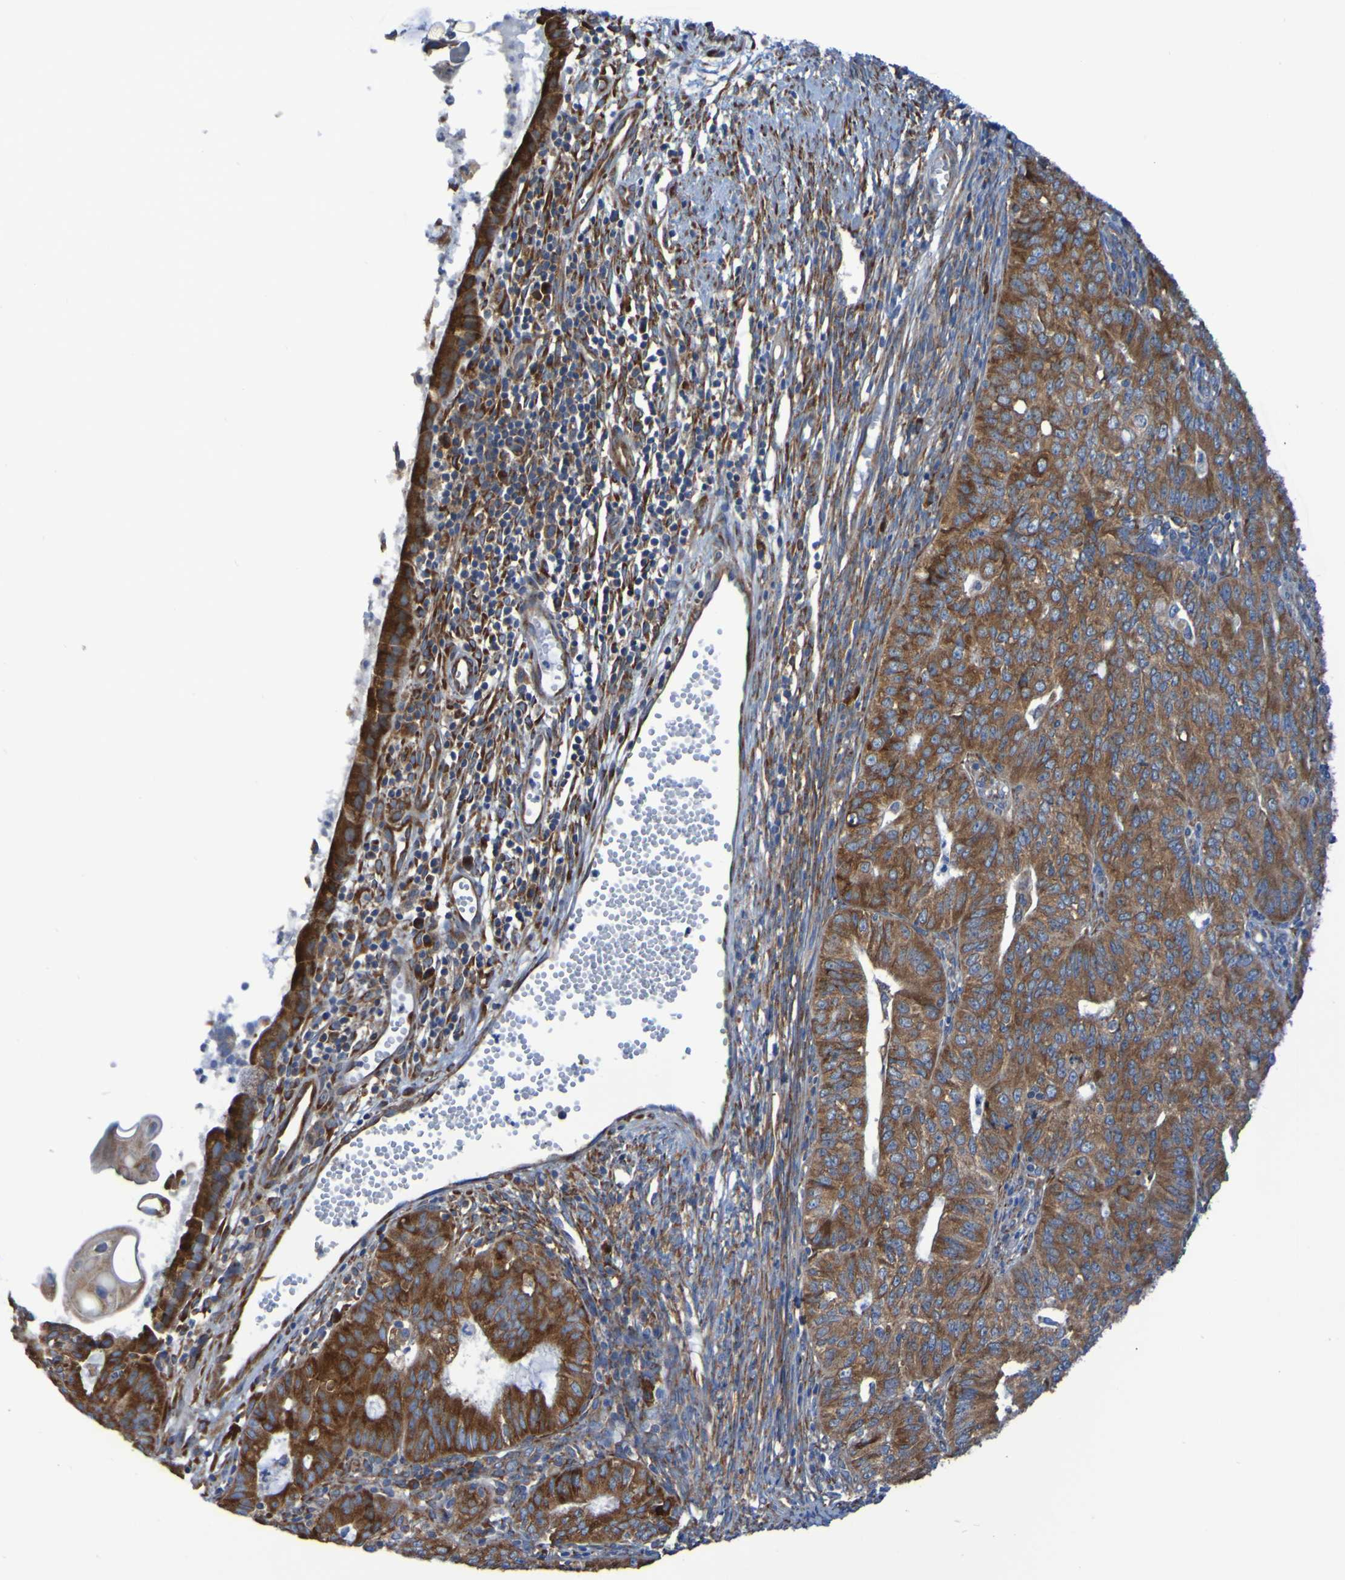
{"staining": {"intensity": "strong", "quantity": ">75%", "location": "cytoplasmic/membranous"}, "tissue": "endometrial cancer", "cell_type": "Tumor cells", "image_type": "cancer", "snomed": [{"axis": "morphology", "description": "Adenocarcinoma, NOS"}, {"axis": "topography", "description": "Endometrium"}], "caption": "Human endometrial adenocarcinoma stained for a protein (brown) shows strong cytoplasmic/membranous positive positivity in approximately >75% of tumor cells.", "gene": "FKBP3", "patient": {"sex": "female", "age": 32}}